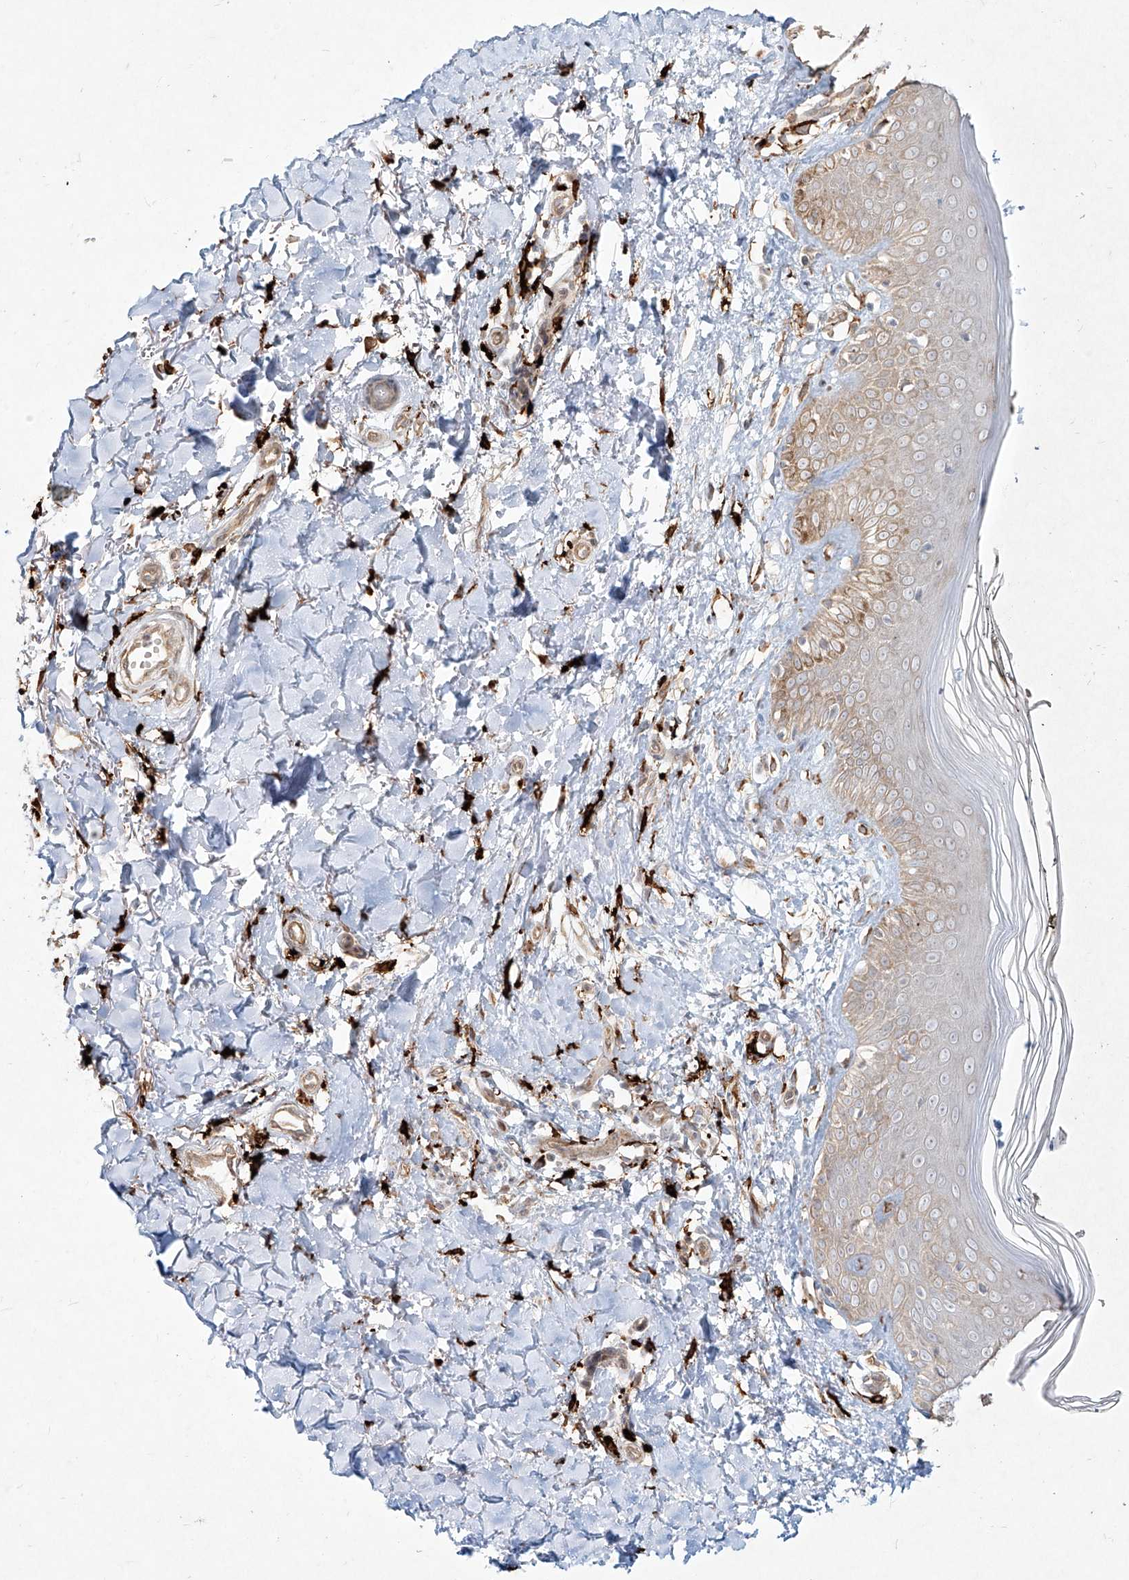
{"staining": {"intensity": "strong", "quantity": ">75%", "location": "cytoplasmic/membranous"}, "tissue": "skin", "cell_type": "Fibroblasts", "image_type": "normal", "snomed": [{"axis": "morphology", "description": "Normal tissue, NOS"}, {"axis": "topography", "description": "Skin"}], "caption": "Skin stained for a protein (brown) demonstrates strong cytoplasmic/membranous positive expression in approximately >75% of fibroblasts.", "gene": "CD209", "patient": {"sex": "female", "age": 64}}